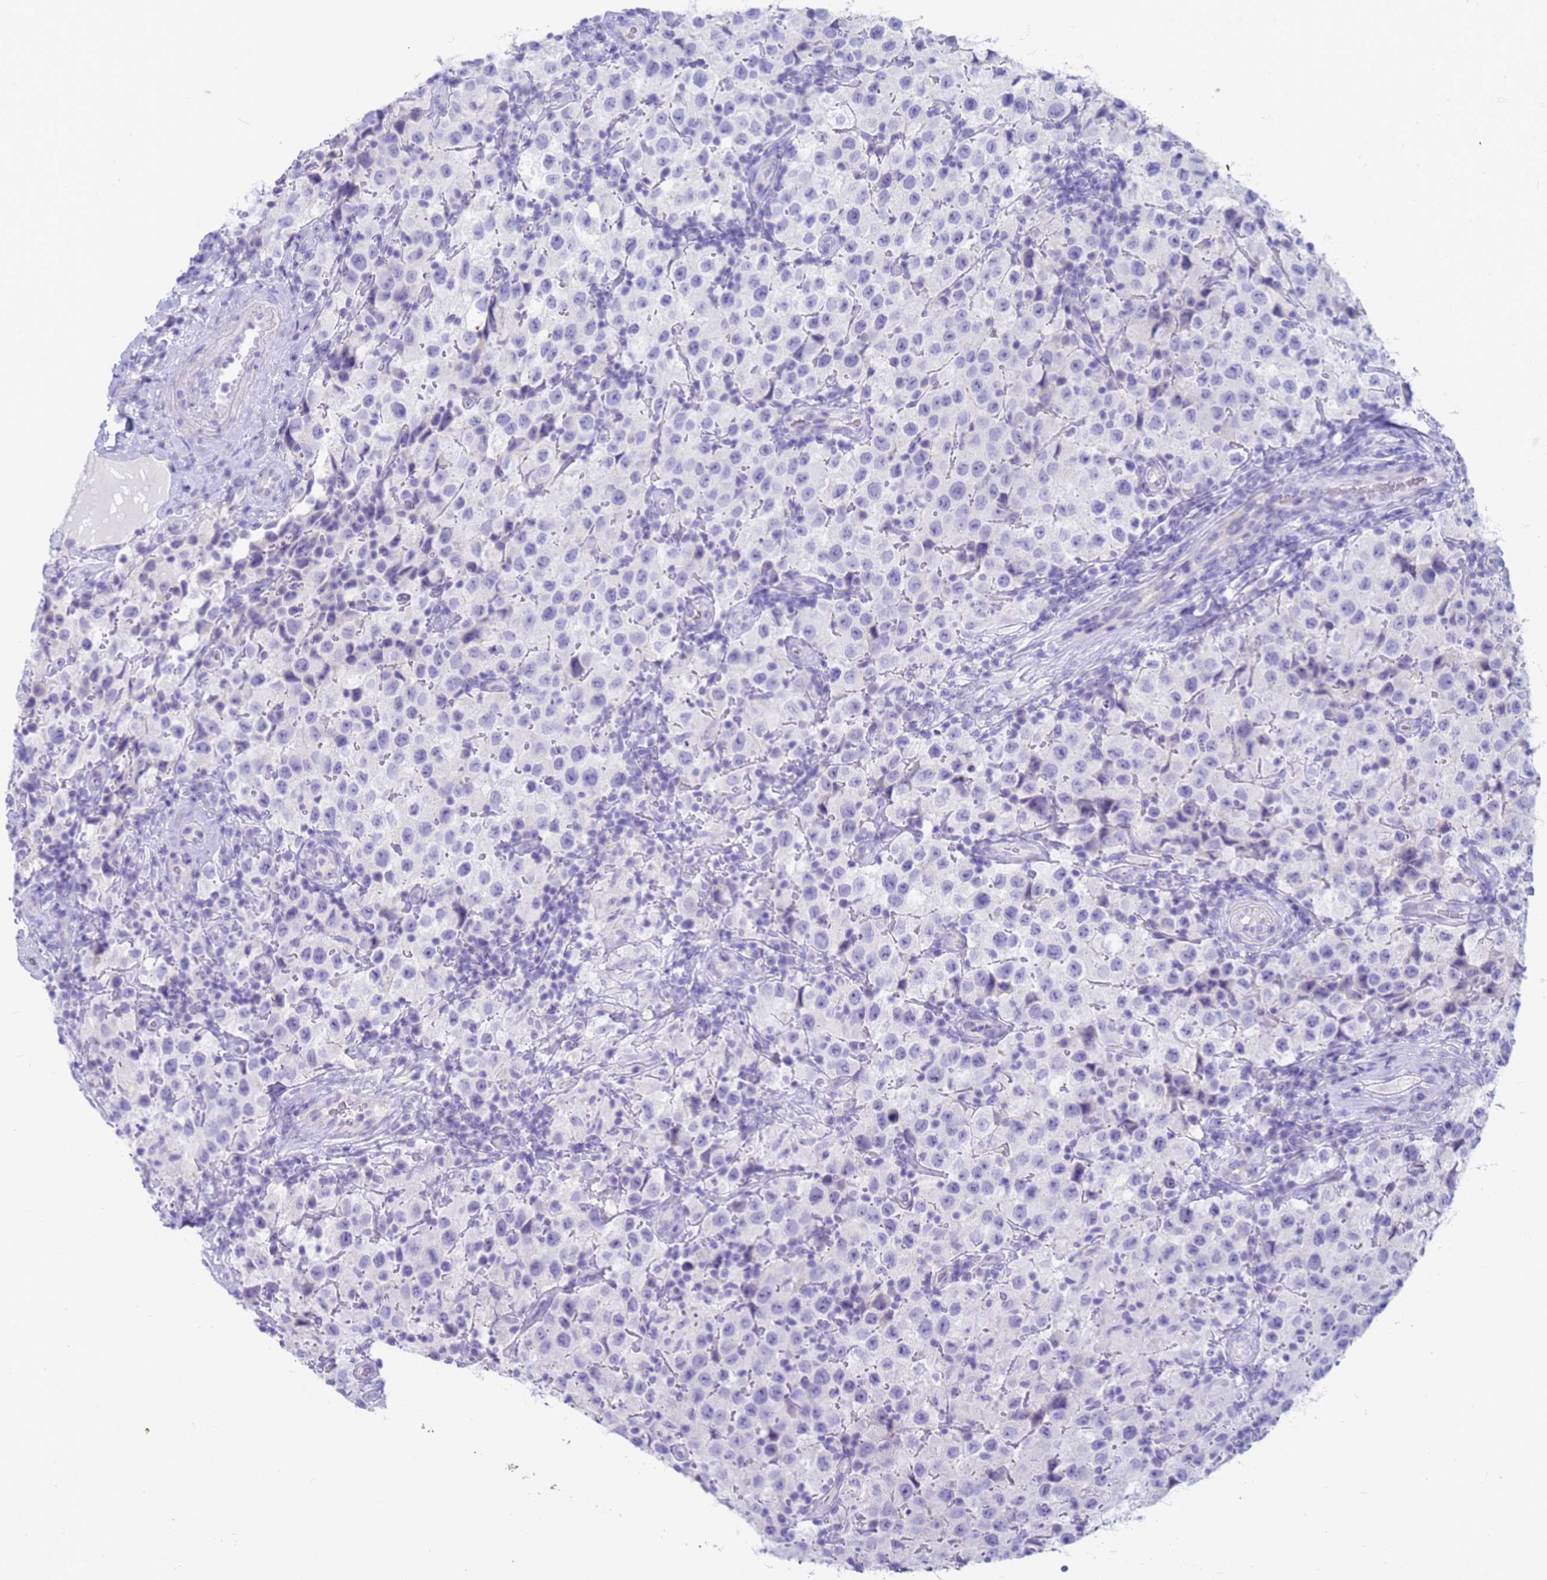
{"staining": {"intensity": "negative", "quantity": "none", "location": "none"}, "tissue": "testis cancer", "cell_type": "Tumor cells", "image_type": "cancer", "snomed": [{"axis": "morphology", "description": "Seminoma, NOS"}, {"axis": "morphology", "description": "Carcinoma, Embryonal, NOS"}, {"axis": "topography", "description": "Testis"}], "caption": "The photomicrograph exhibits no significant expression in tumor cells of testis embryonal carcinoma.", "gene": "RNASE2", "patient": {"sex": "male", "age": 41}}